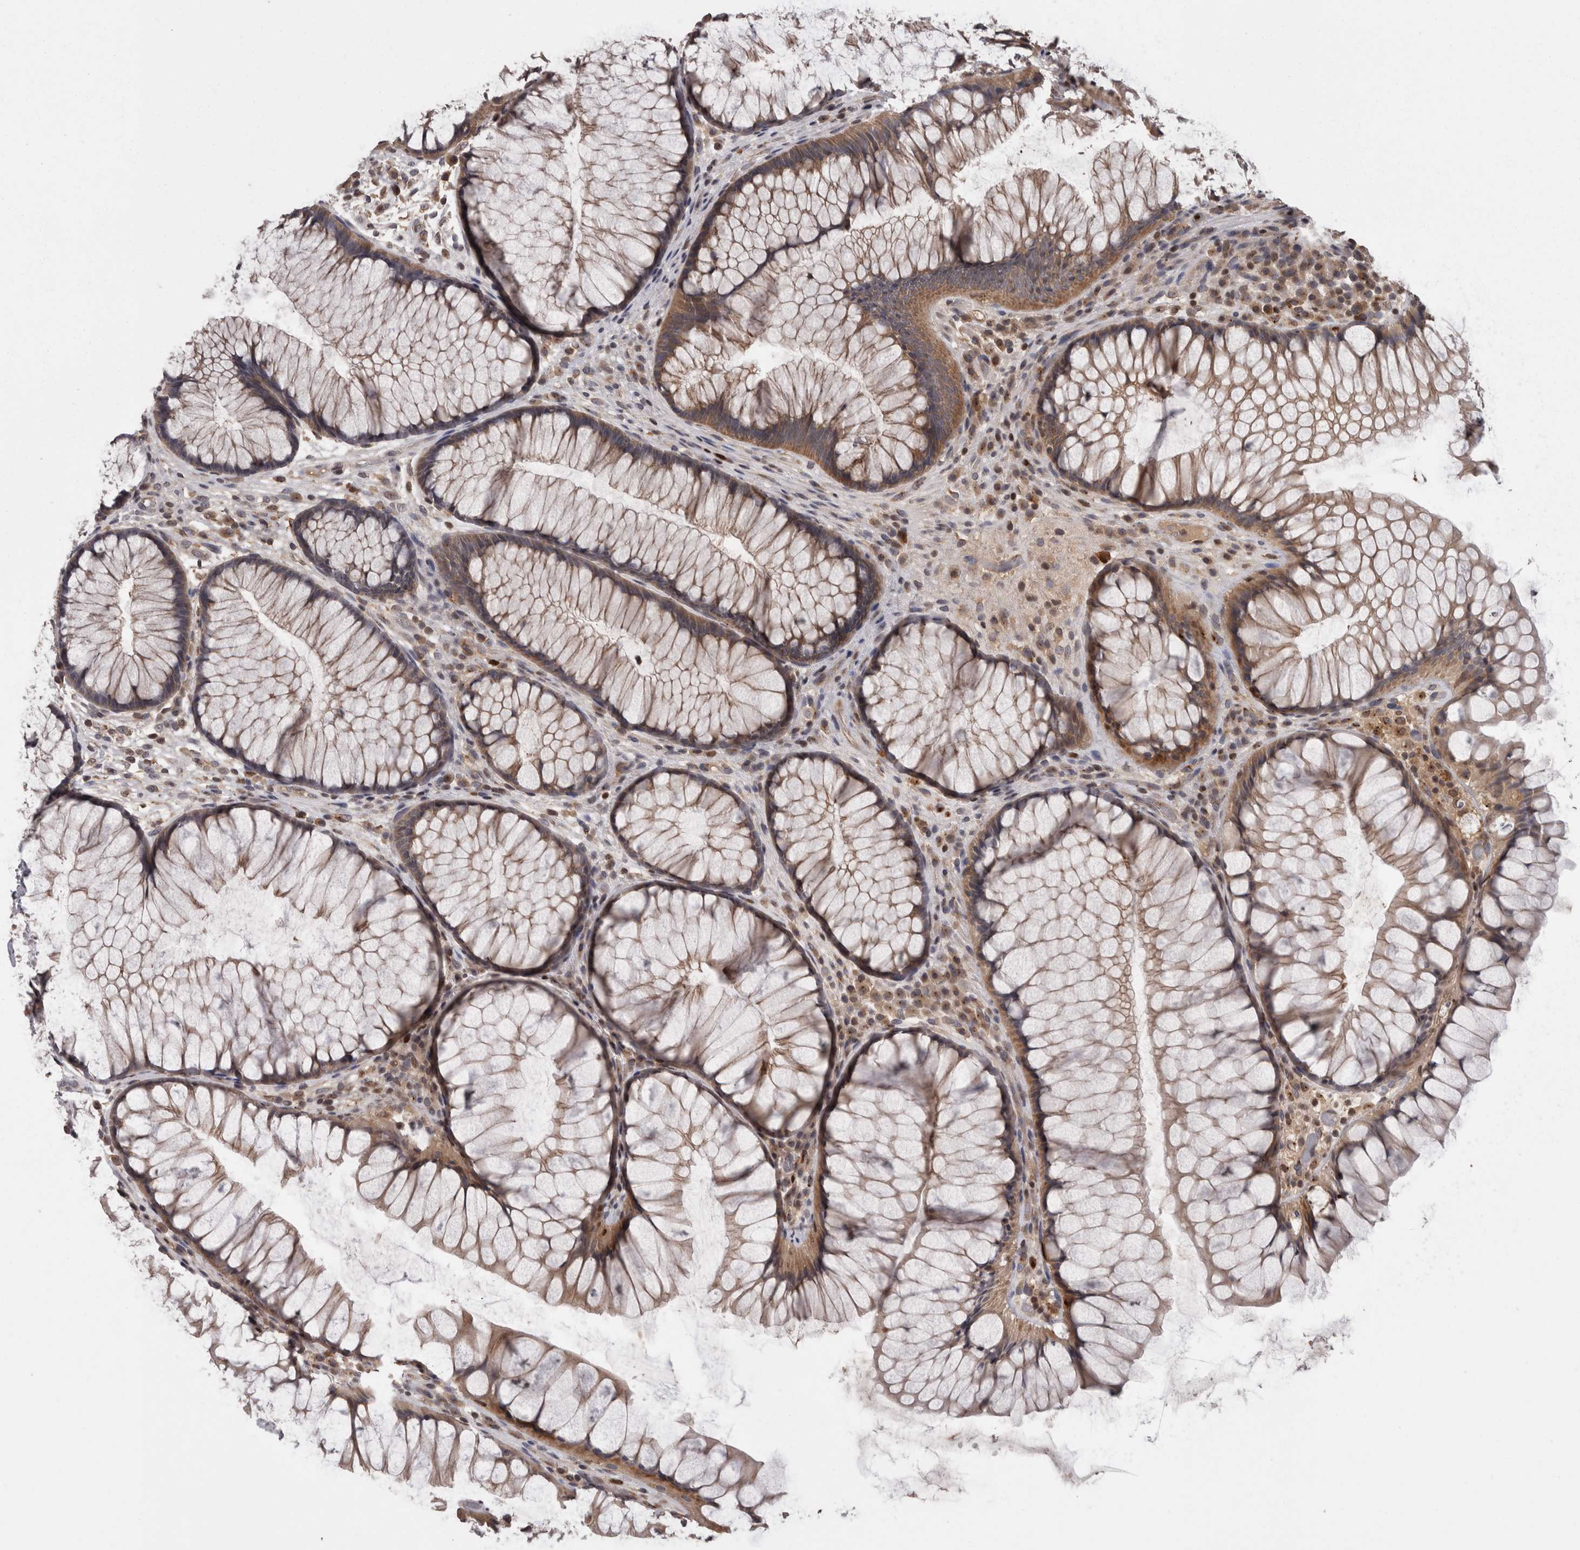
{"staining": {"intensity": "moderate", "quantity": ">75%", "location": "cytoplasmic/membranous"}, "tissue": "rectum", "cell_type": "Glandular cells", "image_type": "normal", "snomed": [{"axis": "morphology", "description": "Normal tissue, NOS"}, {"axis": "topography", "description": "Rectum"}], "caption": "DAB (3,3'-diaminobenzidine) immunohistochemical staining of benign rectum demonstrates moderate cytoplasmic/membranous protein positivity in about >75% of glandular cells.", "gene": "PCM1", "patient": {"sex": "male", "age": 51}}